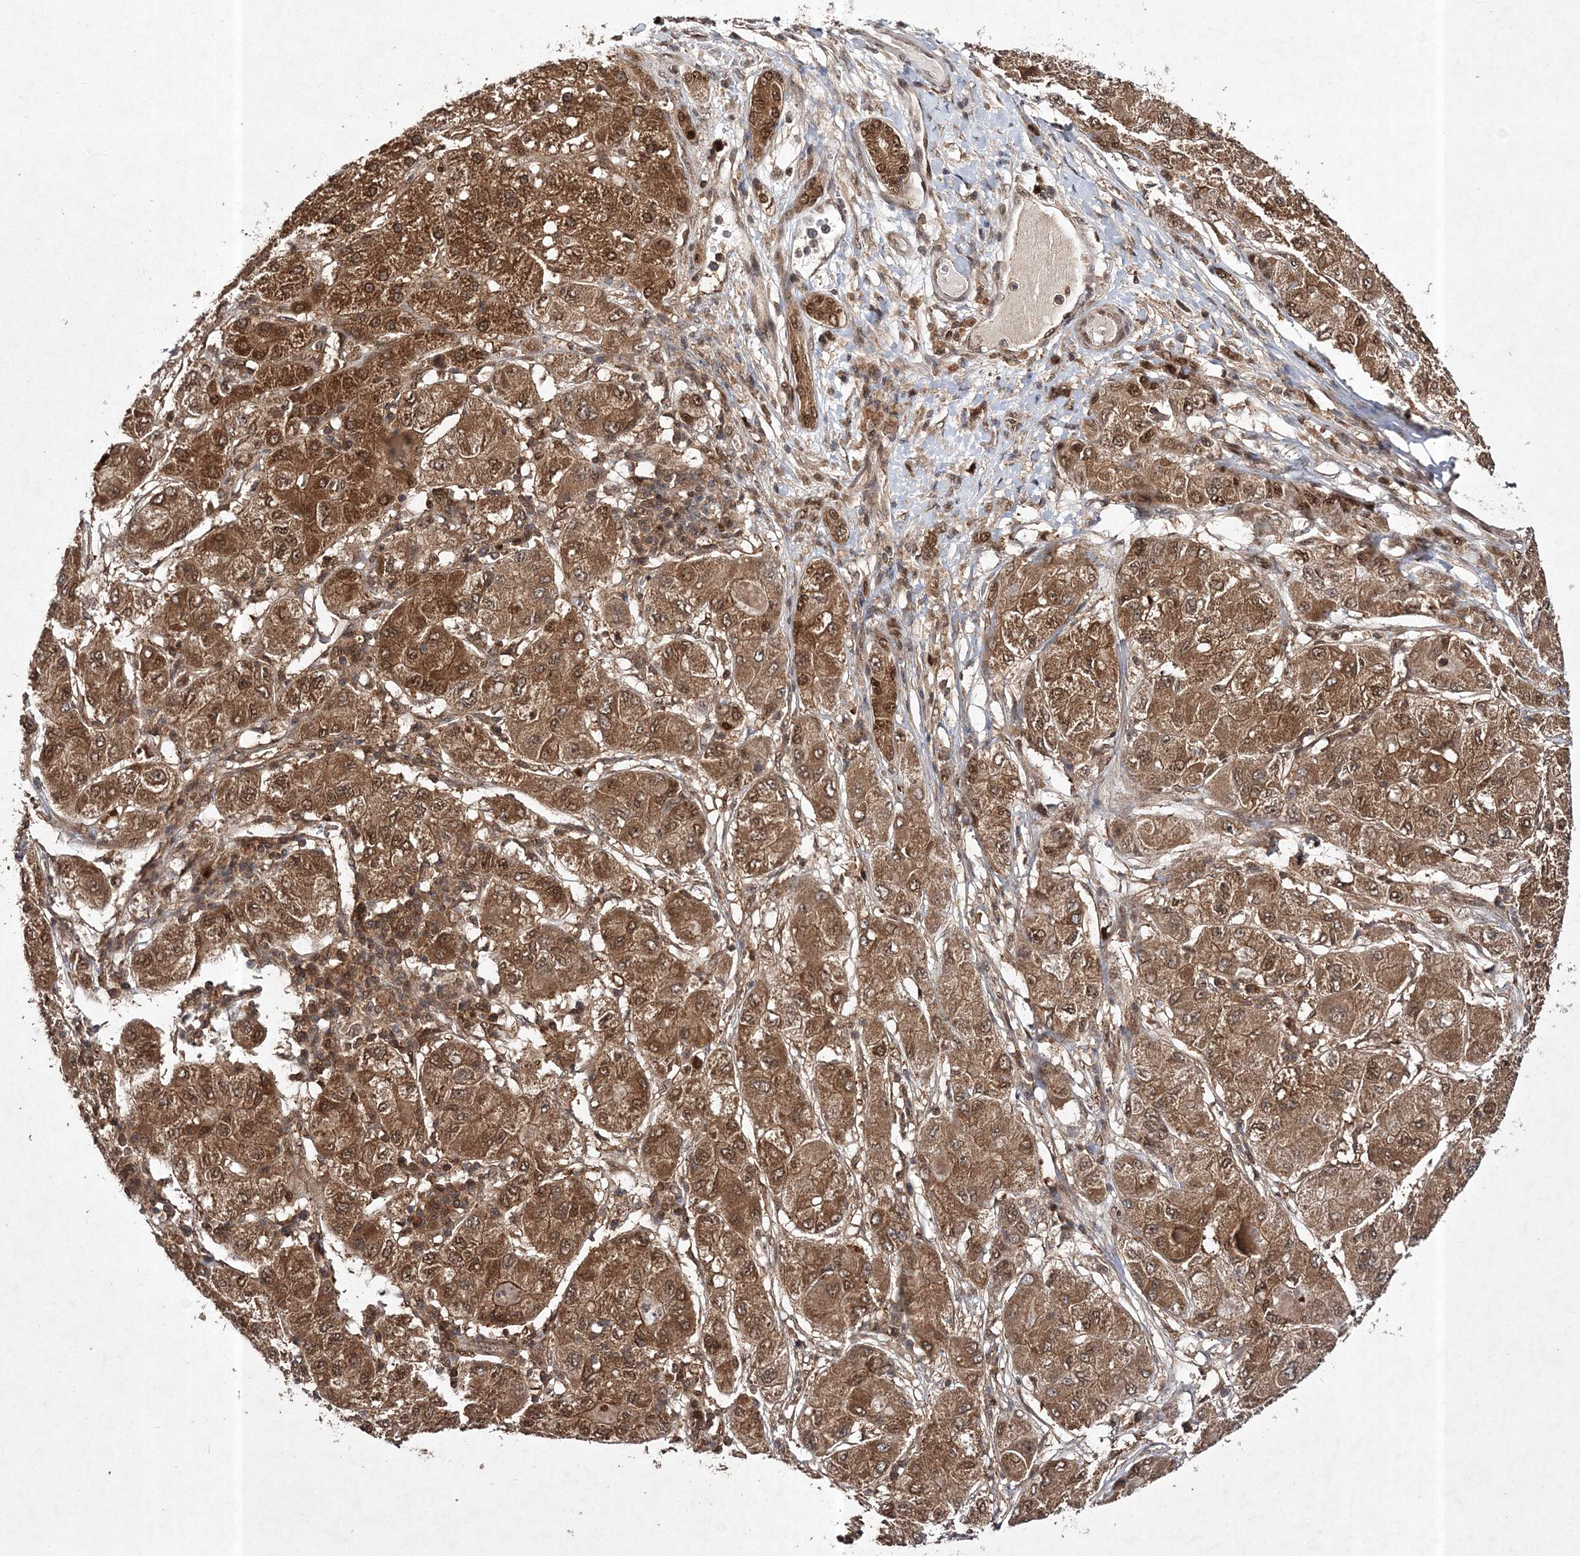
{"staining": {"intensity": "moderate", "quantity": ">75%", "location": "cytoplasmic/membranous,nuclear"}, "tissue": "liver cancer", "cell_type": "Tumor cells", "image_type": "cancer", "snomed": [{"axis": "morphology", "description": "Carcinoma, Hepatocellular, NOS"}, {"axis": "topography", "description": "Liver"}], "caption": "An image showing moderate cytoplasmic/membranous and nuclear staining in about >75% of tumor cells in hepatocellular carcinoma (liver), as visualized by brown immunohistochemical staining.", "gene": "NIF3L1", "patient": {"sex": "male", "age": 80}}